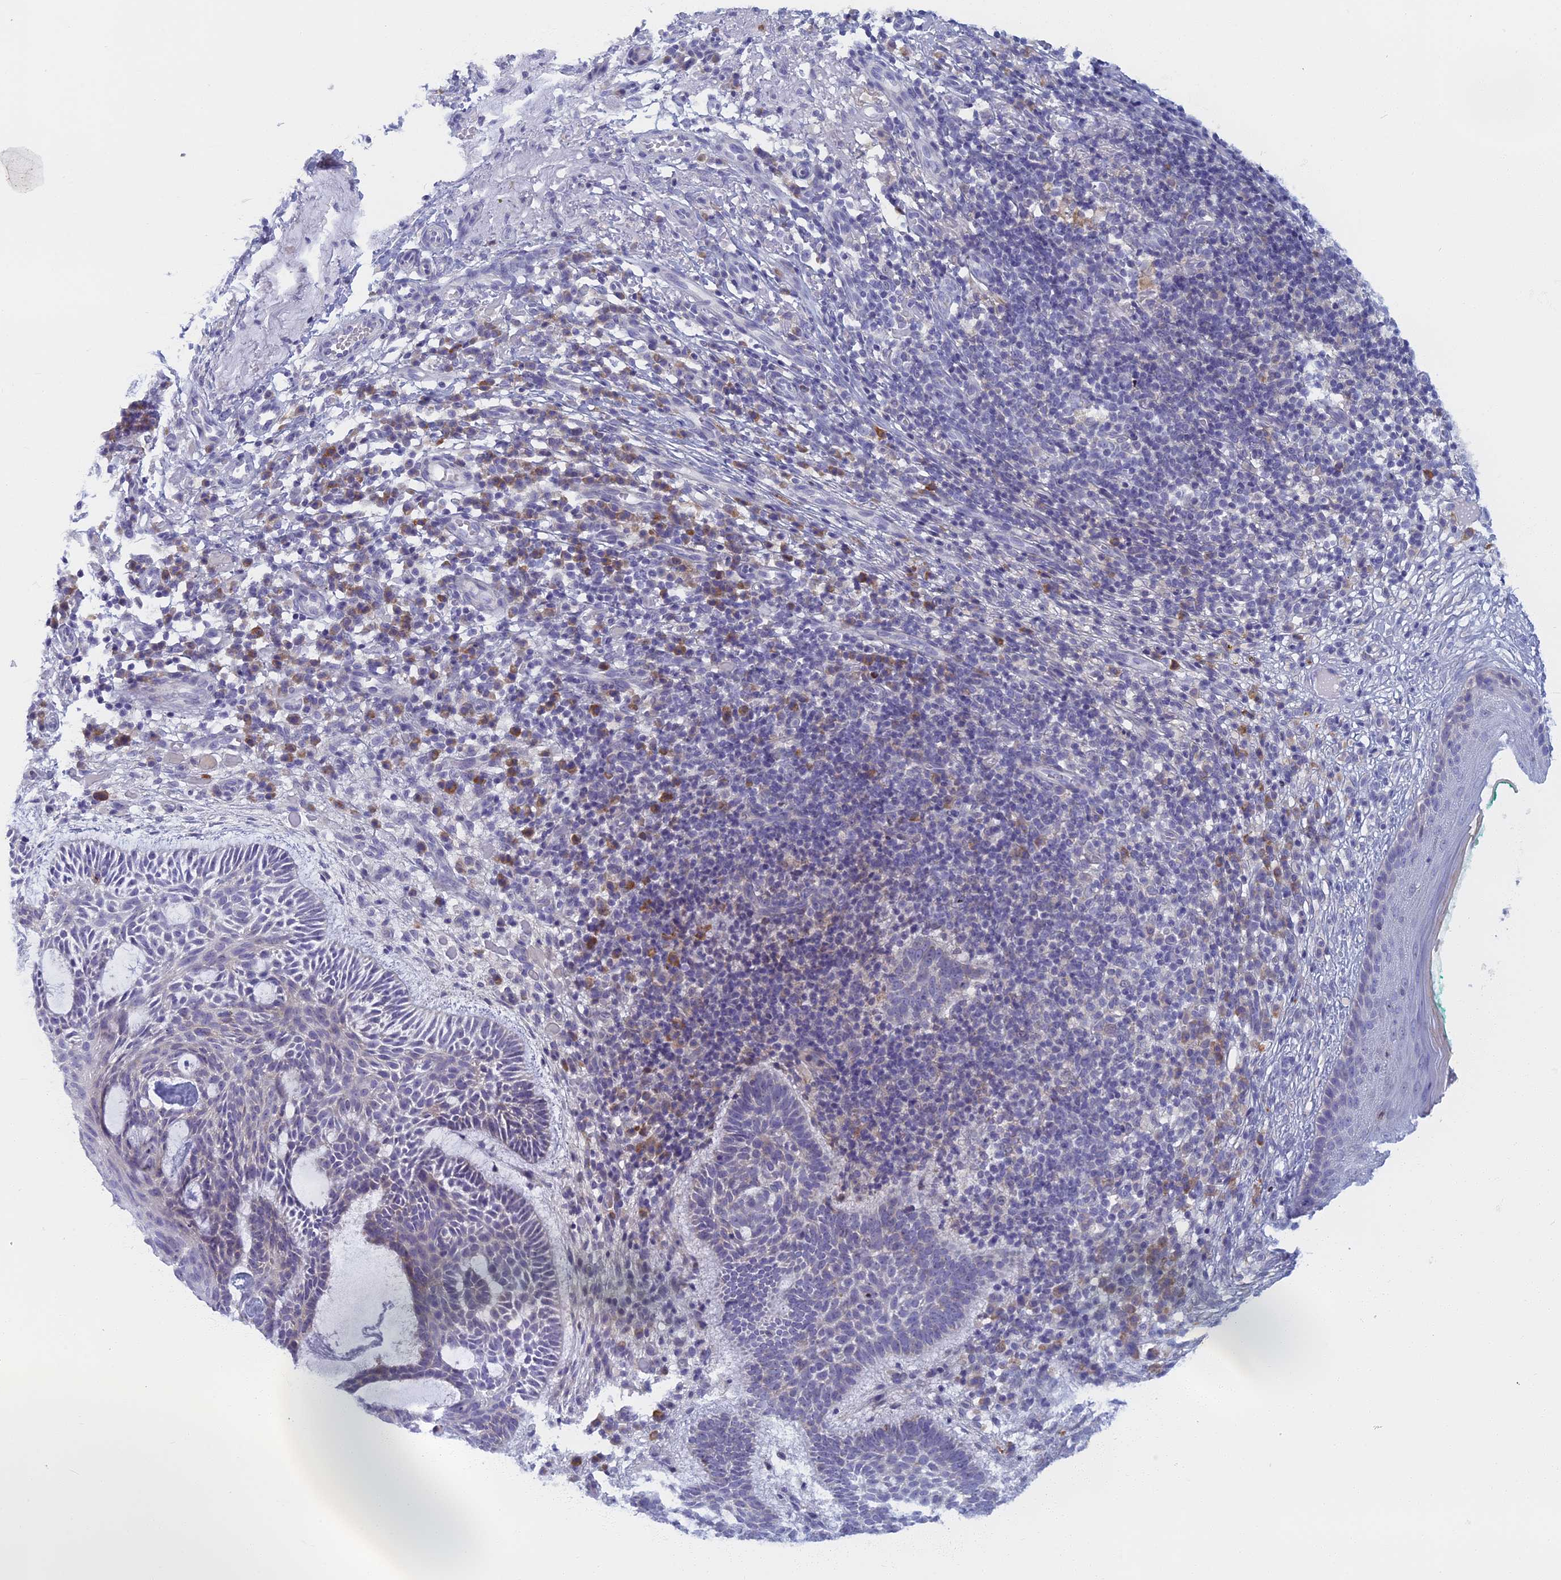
{"staining": {"intensity": "negative", "quantity": "none", "location": "none"}, "tissue": "skin cancer", "cell_type": "Tumor cells", "image_type": "cancer", "snomed": [{"axis": "morphology", "description": "Basal cell carcinoma"}, {"axis": "topography", "description": "Skin"}], "caption": "Immunohistochemistry of human skin cancer displays no positivity in tumor cells. (IHC, brightfield microscopy, high magnification).", "gene": "DDX51", "patient": {"sex": "male", "age": 85}}